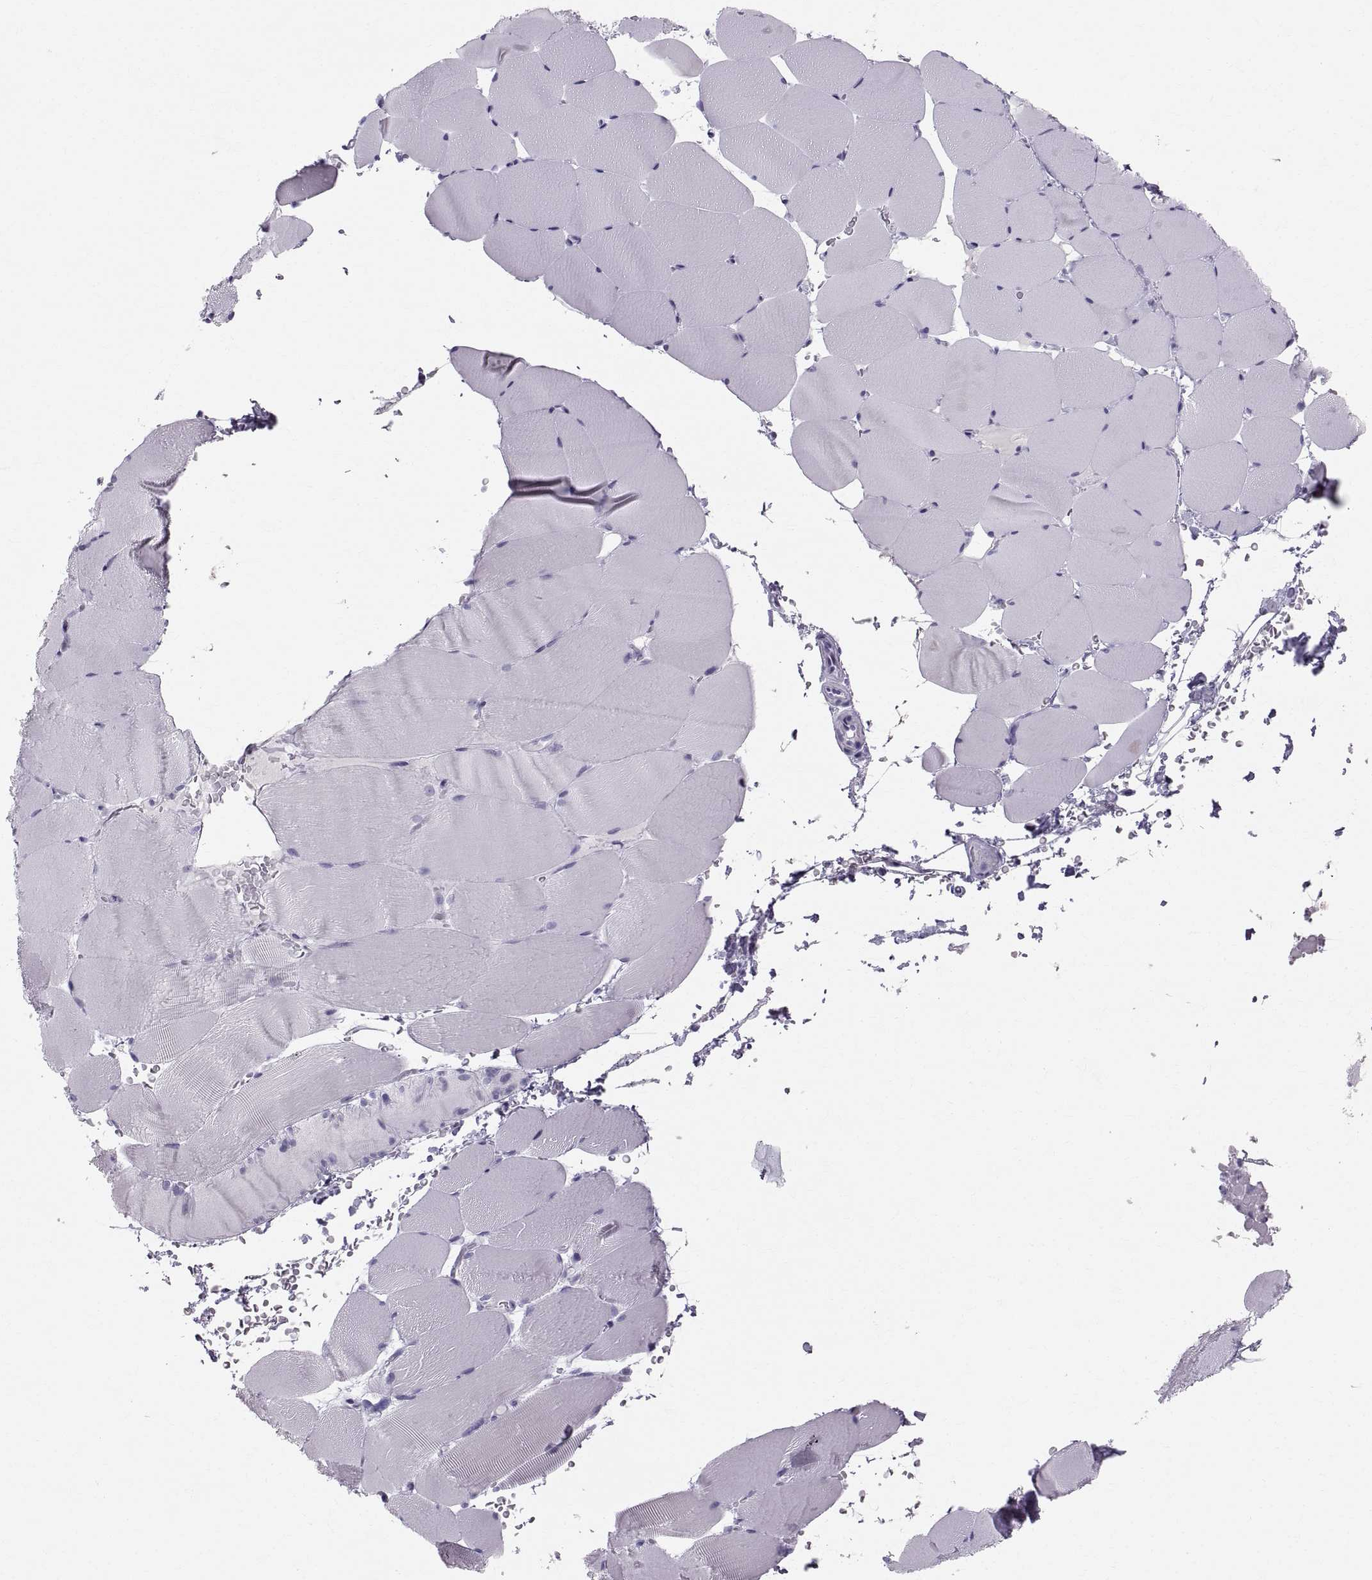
{"staining": {"intensity": "negative", "quantity": "none", "location": "none"}, "tissue": "skeletal muscle", "cell_type": "Myocytes", "image_type": "normal", "snomed": [{"axis": "morphology", "description": "Normal tissue, NOS"}, {"axis": "topography", "description": "Skeletal muscle"}], "caption": "This is a image of immunohistochemistry staining of unremarkable skeletal muscle, which shows no expression in myocytes.", "gene": "SLC22A6", "patient": {"sex": "female", "age": 37}}